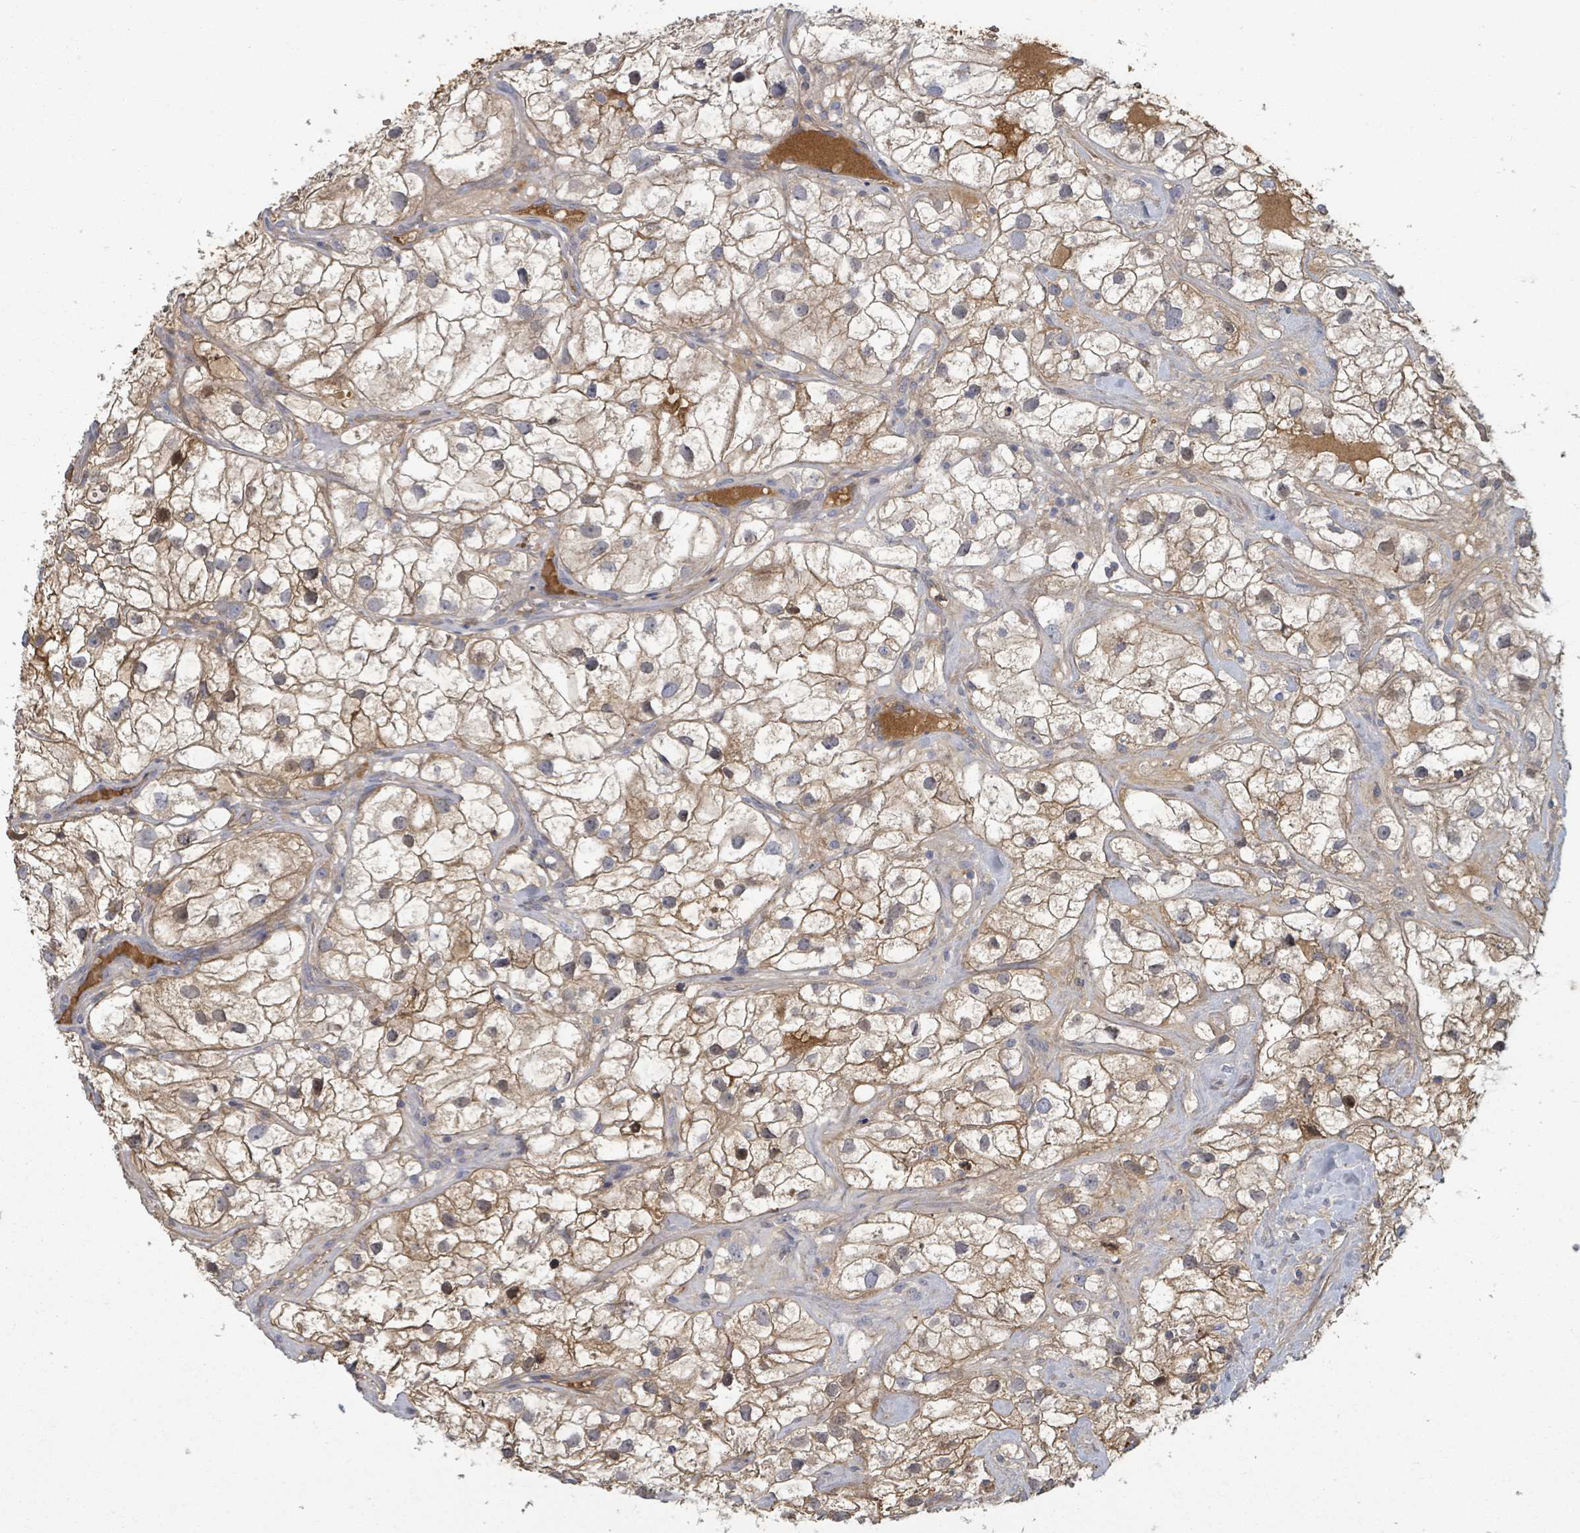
{"staining": {"intensity": "moderate", "quantity": ">75%", "location": "cytoplasmic/membranous"}, "tissue": "renal cancer", "cell_type": "Tumor cells", "image_type": "cancer", "snomed": [{"axis": "morphology", "description": "Adenocarcinoma, NOS"}, {"axis": "topography", "description": "Kidney"}], "caption": "There is medium levels of moderate cytoplasmic/membranous staining in tumor cells of renal adenocarcinoma, as demonstrated by immunohistochemical staining (brown color).", "gene": "GABBR1", "patient": {"sex": "male", "age": 59}}